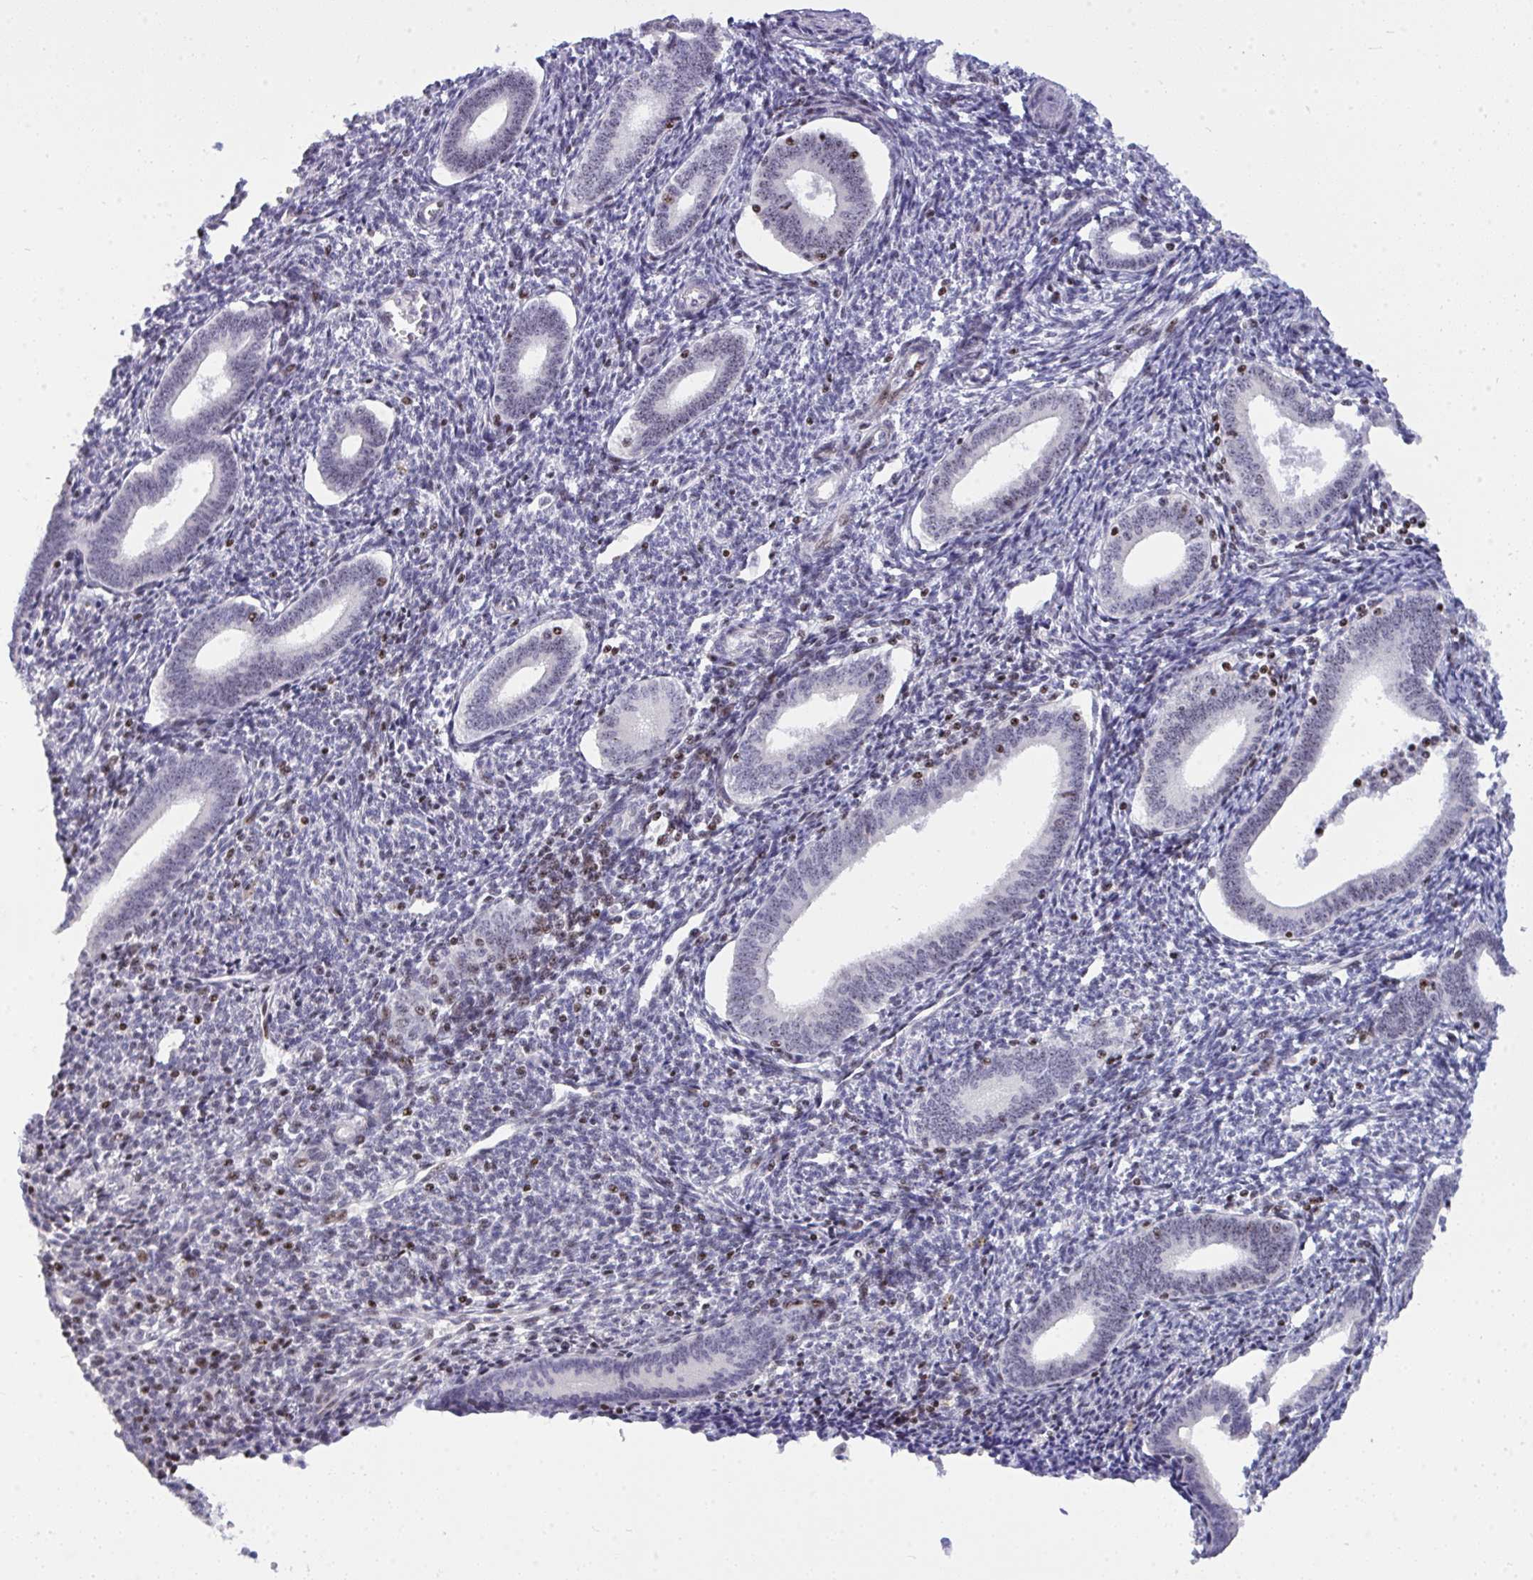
{"staining": {"intensity": "moderate", "quantity": "<25%", "location": "cytoplasmic/membranous"}, "tissue": "endometrium", "cell_type": "Cells in endometrial stroma", "image_type": "normal", "snomed": [{"axis": "morphology", "description": "Normal tissue, NOS"}, {"axis": "topography", "description": "Endometrium"}], "caption": "Moderate cytoplasmic/membranous positivity is seen in about <25% of cells in endometrial stroma in unremarkable endometrium. The staining was performed using DAB (3,3'-diaminobenzidine), with brown indicating positive protein expression. Nuclei are stained blue with hematoxylin.", "gene": "PLPPR3", "patient": {"sex": "female", "age": 41}}